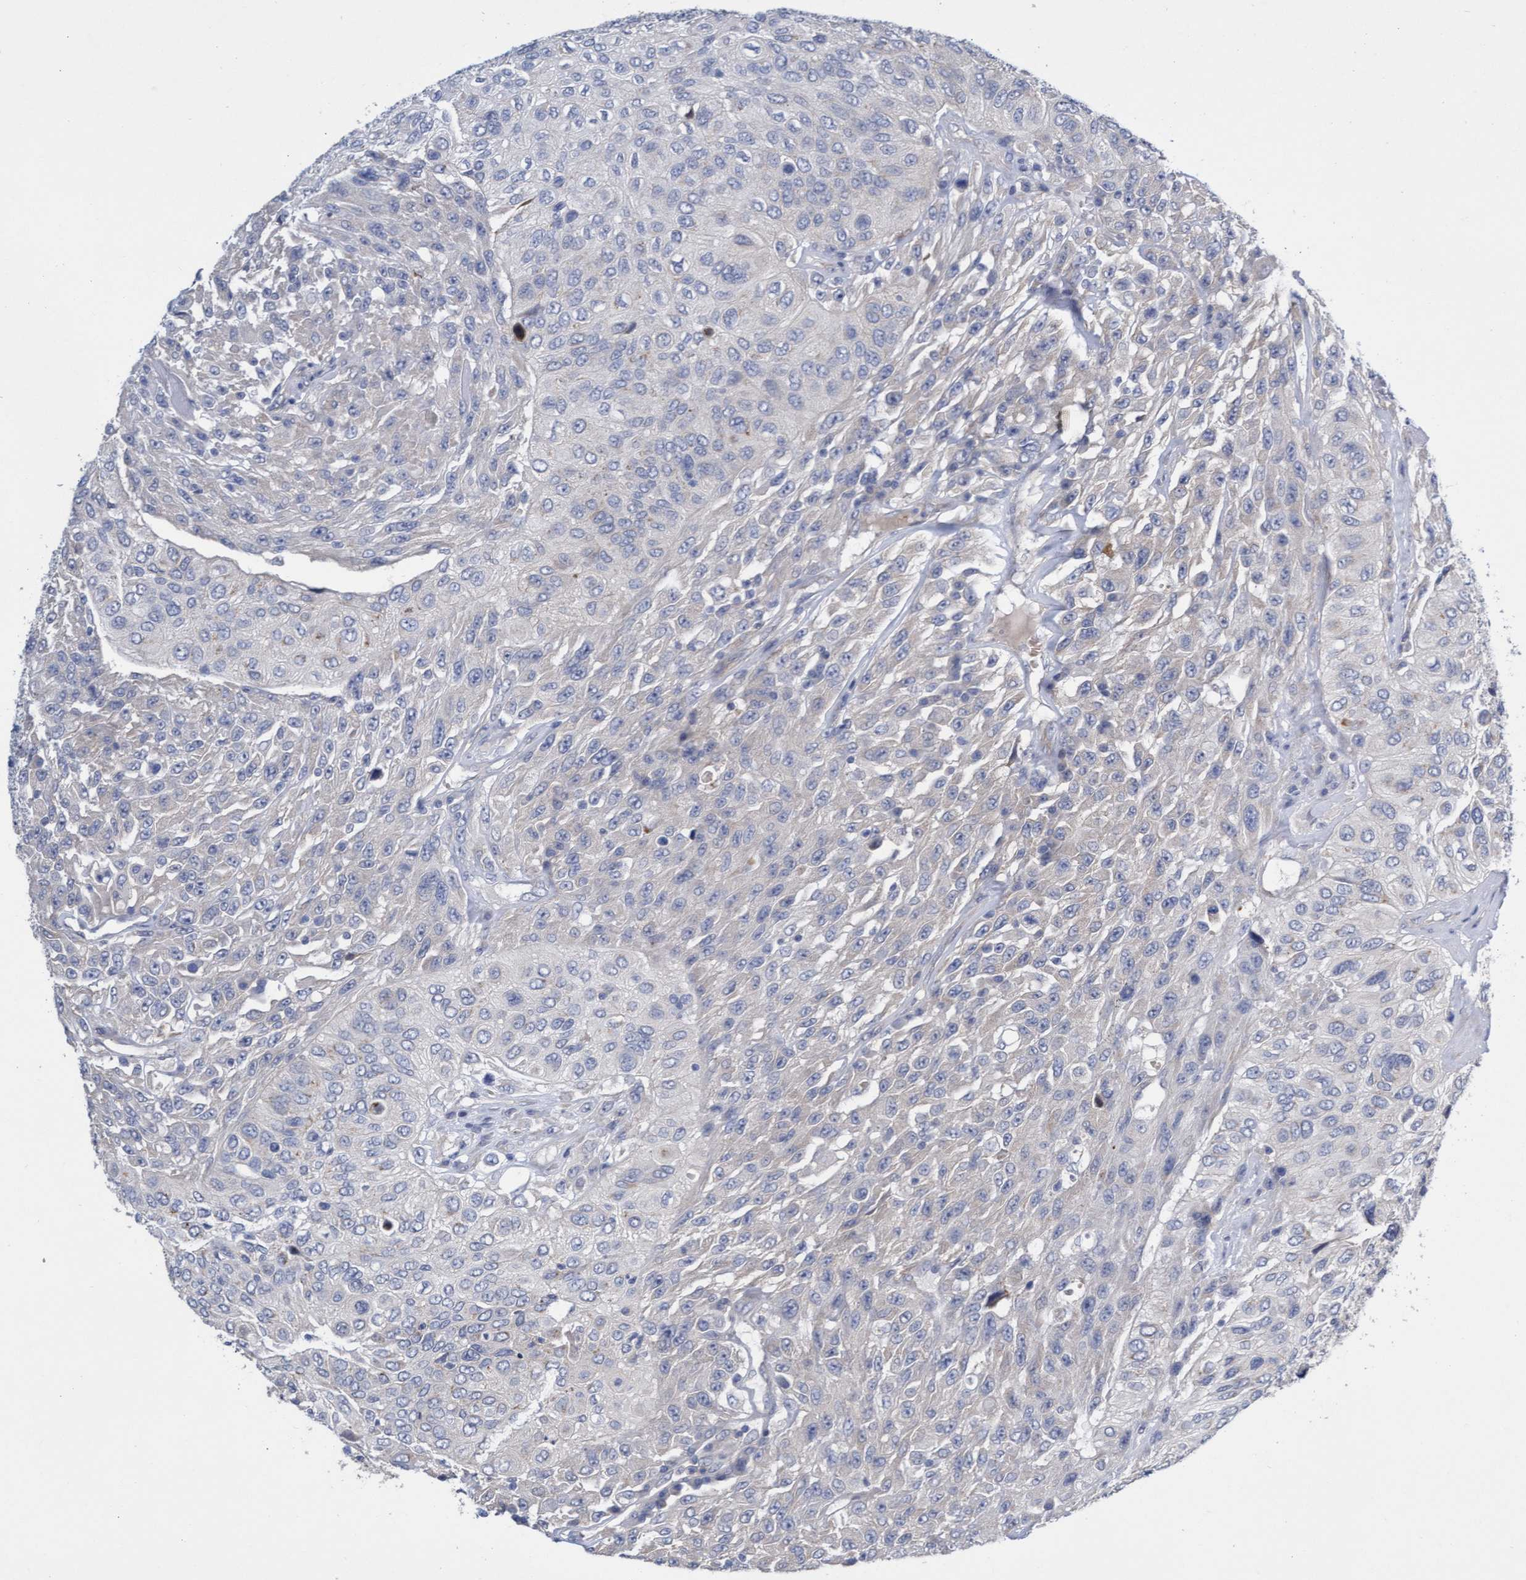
{"staining": {"intensity": "negative", "quantity": "none", "location": "none"}, "tissue": "urothelial cancer", "cell_type": "Tumor cells", "image_type": "cancer", "snomed": [{"axis": "morphology", "description": "Urothelial carcinoma, High grade"}, {"axis": "topography", "description": "Urinary bladder"}], "caption": "IHC micrograph of neoplastic tissue: human urothelial cancer stained with DAB reveals no significant protein positivity in tumor cells. The staining is performed using DAB (3,3'-diaminobenzidine) brown chromogen with nuclei counter-stained in using hematoxylin.", "gene": "ABCF2", "patient": {"sex": "male", "age": 66}}